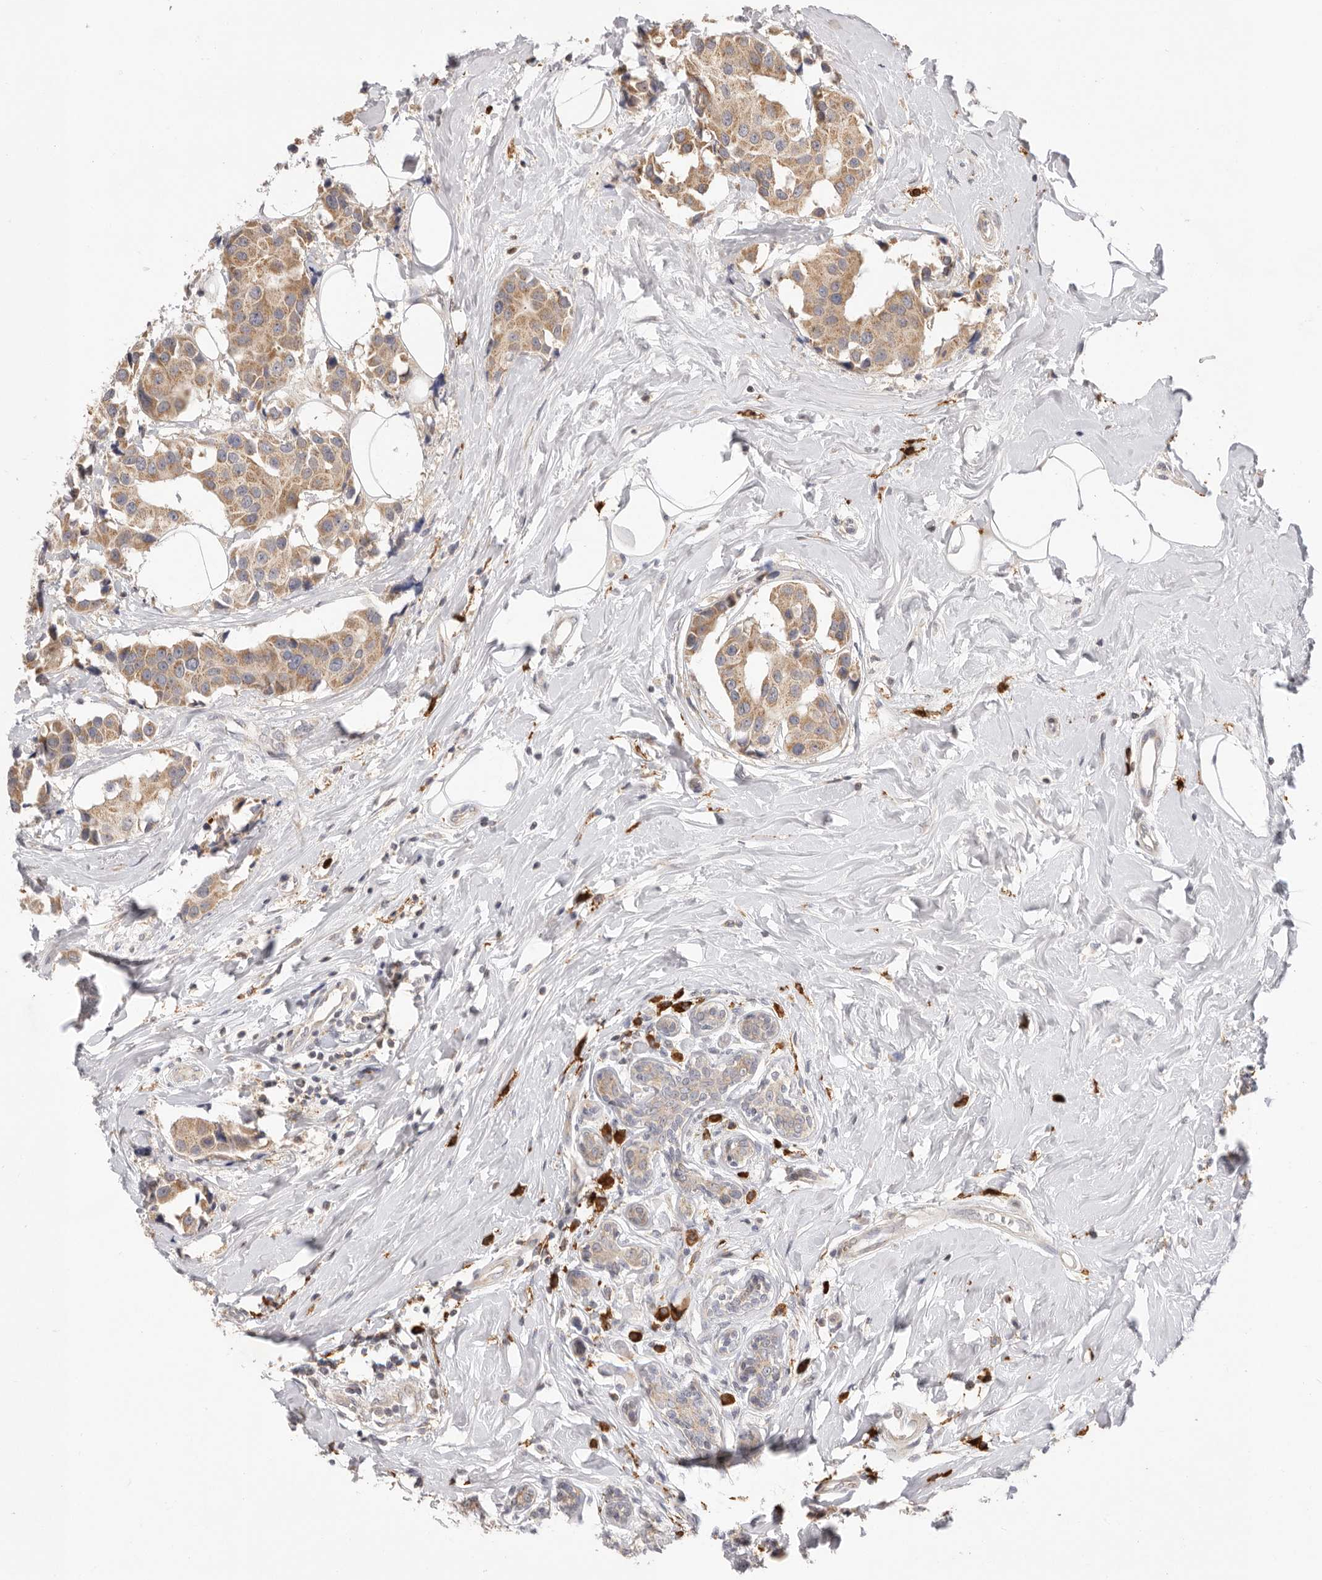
{"staining": {"intensity": "moderate", "quantity": ">75%", "location": "cytoplasmic/membranous"}, "tissue": "breast cancer", "cell_type": "Tumor cells", "image_type": "cancer", "snomed": [{"axis": "morphology", "description": "Normal tissue, NOS"}, {"axis": "morphology", "description": "Duct carcinoma"}, {"axis": "topography", "description": "Breast"}], "caption": "Immunohistochemical staining of breast cancer (infiltrating ductal carcinoma) displays medium levels of moderate cytoplasmic/membranous protein staining in approximately >75% of tumor cells.", "gene": "USH1C", "patient": {"sex": "female", "age": 39}}